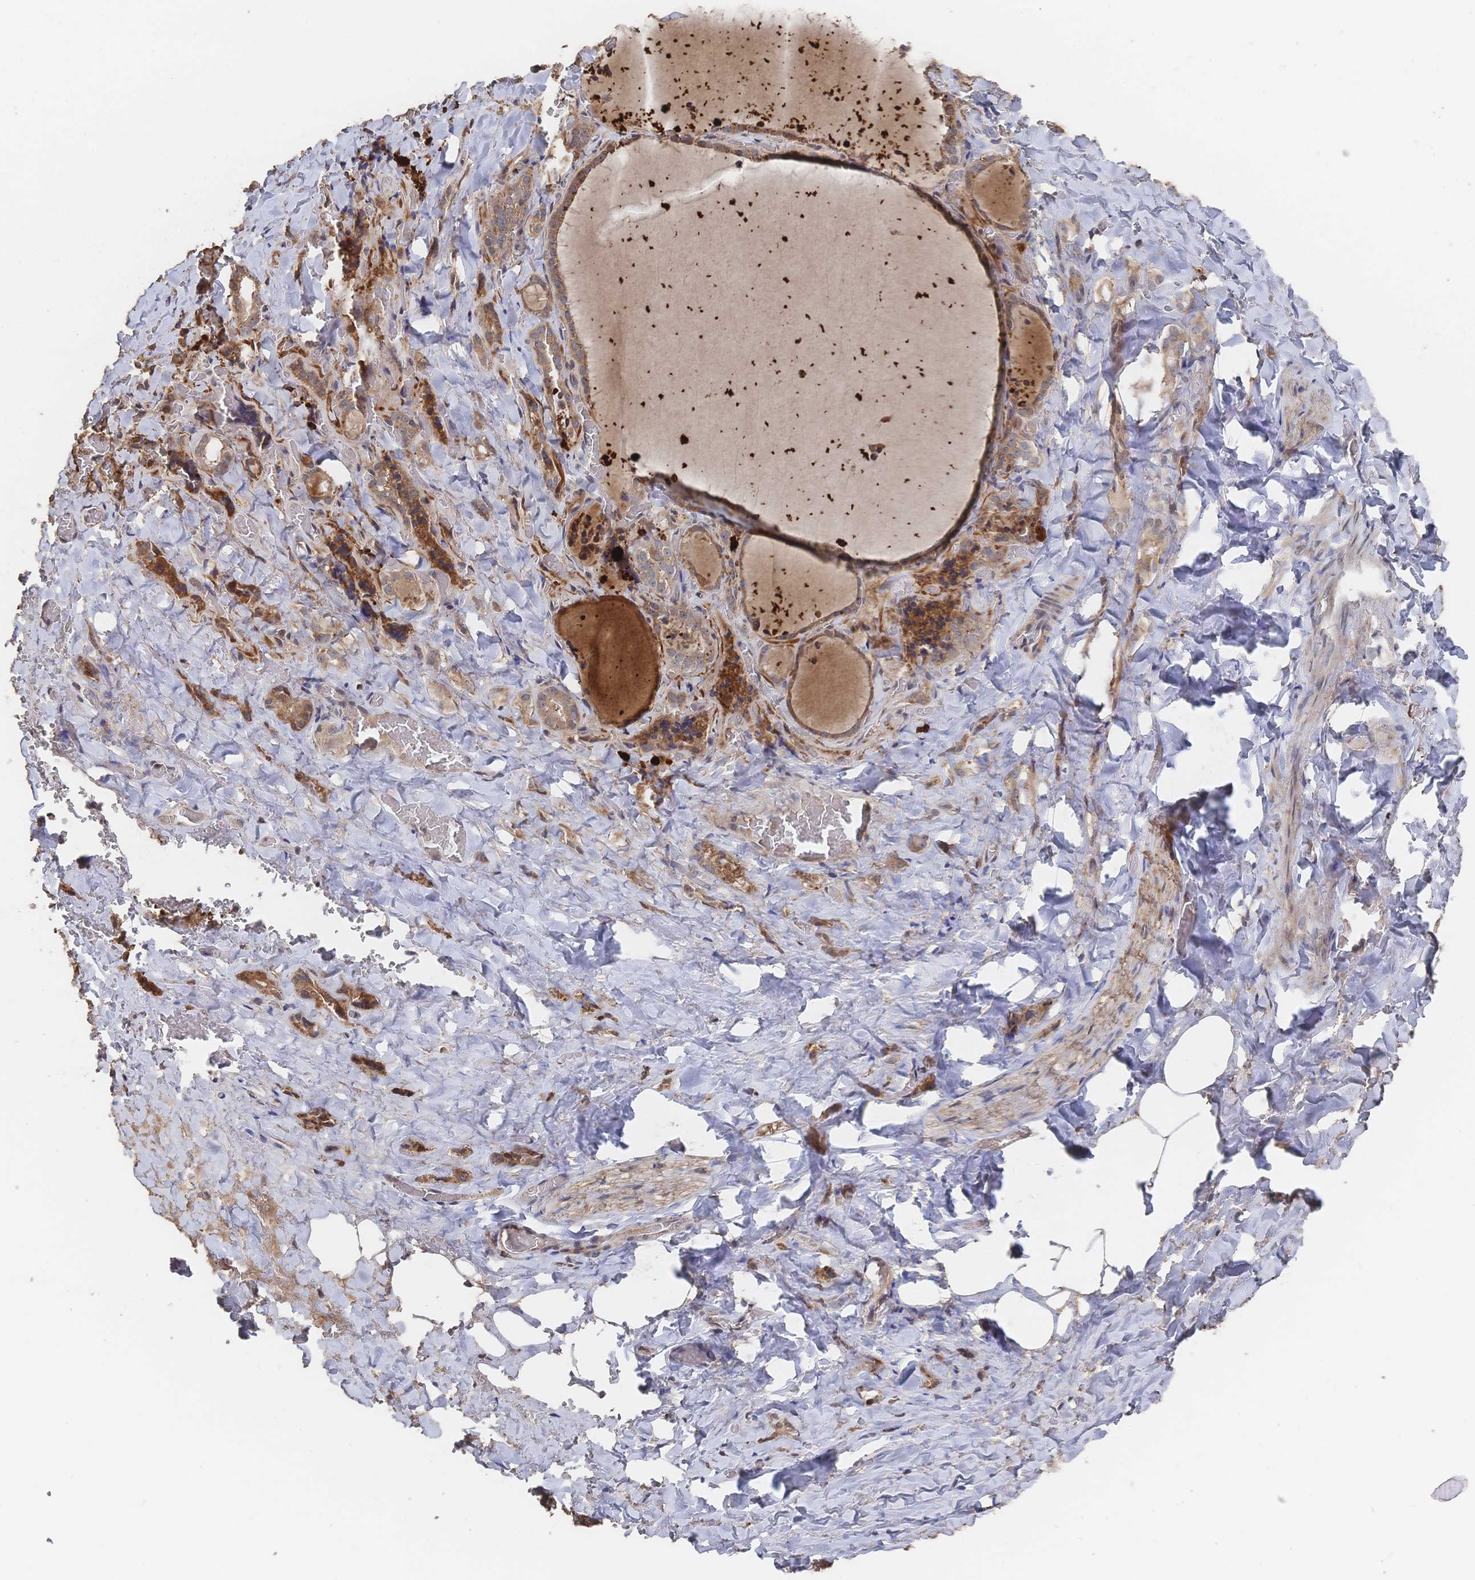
{"staining": {"intensity": "moderate", "quantity": ">75%", "location": "cytoplasmic/membranous"}, "tissue": "thyroid gland", "cell_type": "Glandular cells", "image_type": "normal", "snomed": [{"axis": "morphology", "description": "Normal tissue, NOS"}, {"axis": "topography", "description": "Thyroid gland"}], "caption": "Thyroid gland was stained to show a protein in brown. There is medium levels of moderate cytoplasmic/membranous staining in about >75% of glandular cells.", "gene": "DNAJA4", "patient": {"sex": "female", "age": 22}}